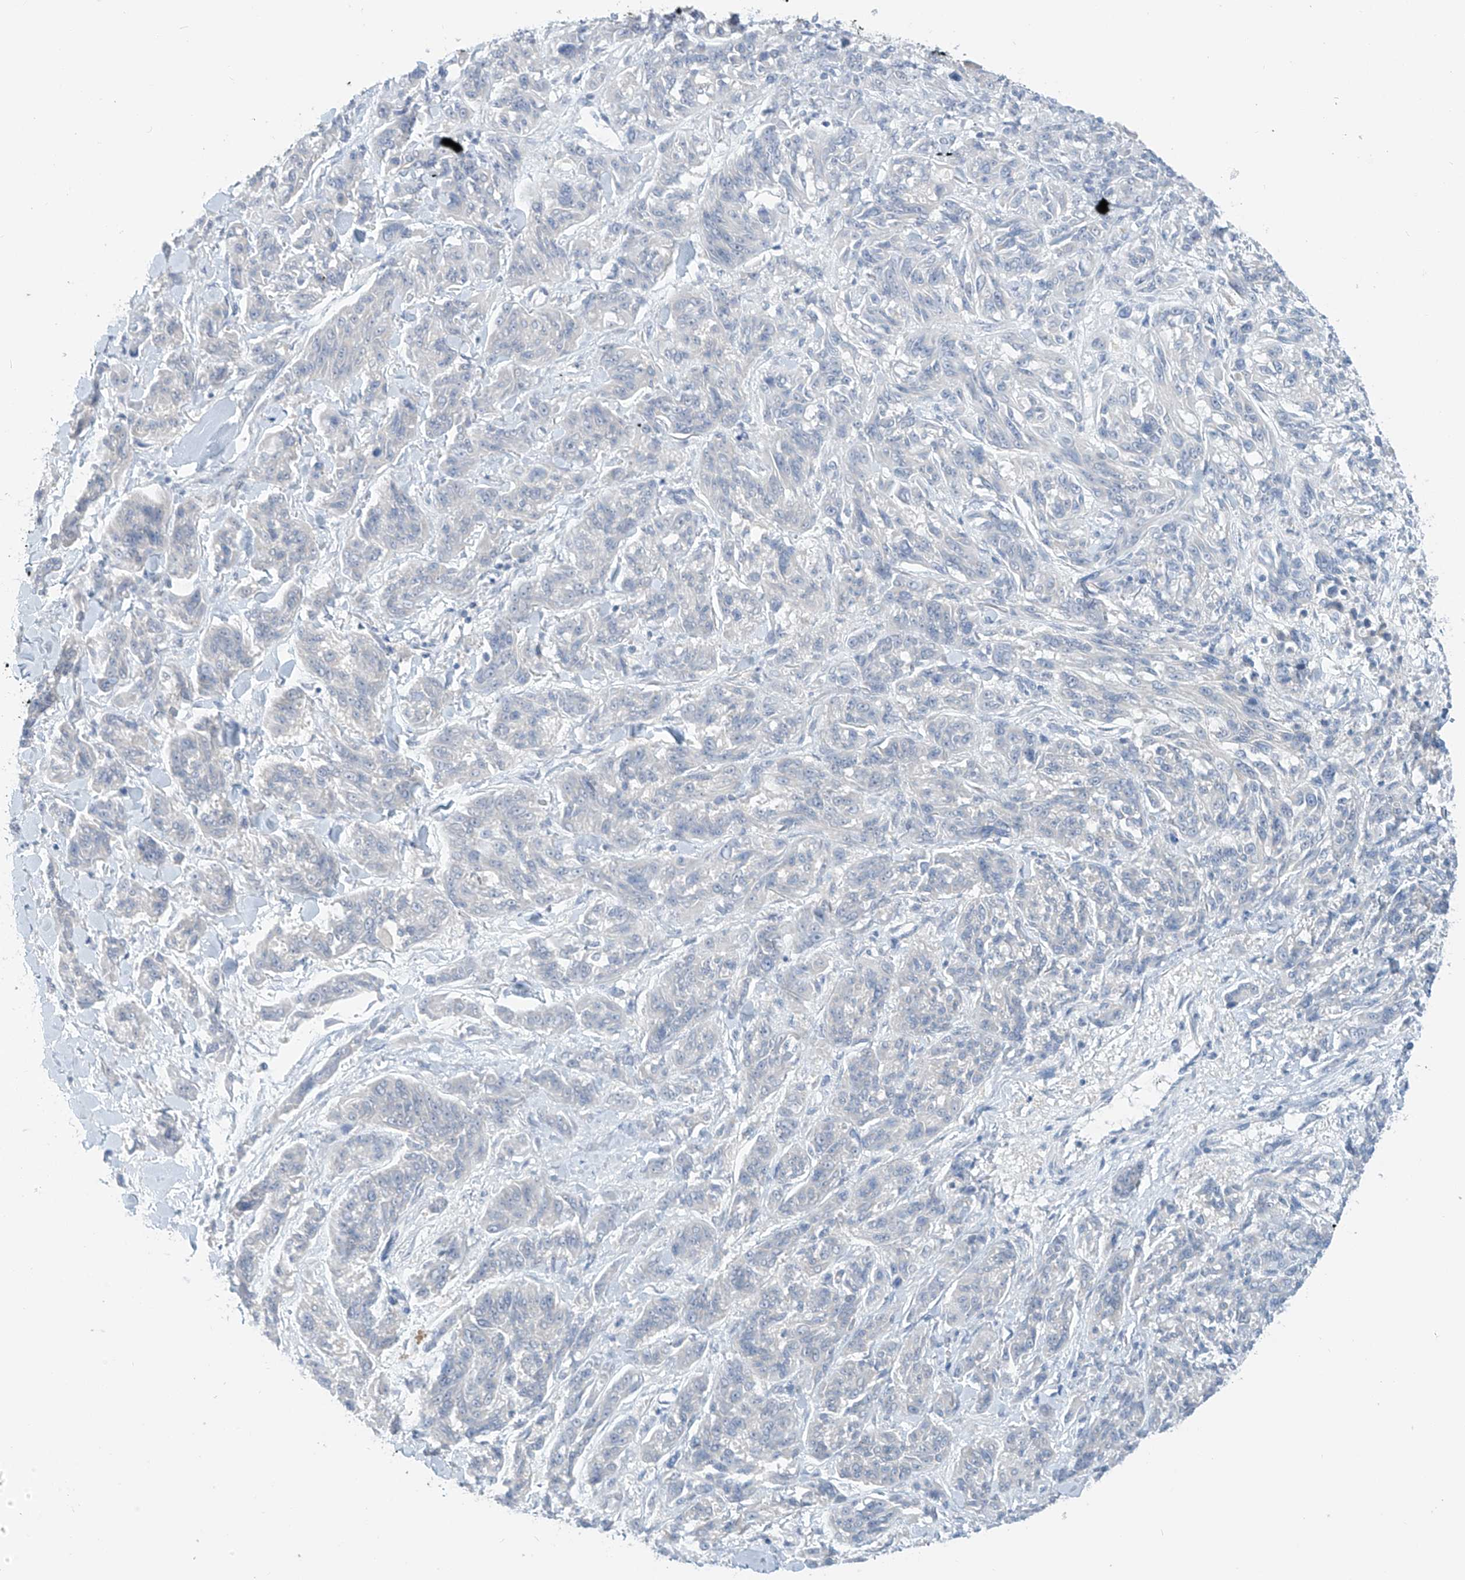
{"staining": {"intensity": "negative", "quantity": "none", "location": "none"}, "tissue": "melanoma", "cell_type": "Tumor cells", "image_type": "cancer", "snomed": [{"axis": "morphology", "description": "Malignant melanoma, NOS"}, {"axis": "topography", "description": "Skin"}], "caption": "This is an immunohistochemistry (IHC) photomicrograph of human melanoma. There is no positivity in tumor cells.", "gene": "APLF", "patient": {"sex": "male", "age": 53}}